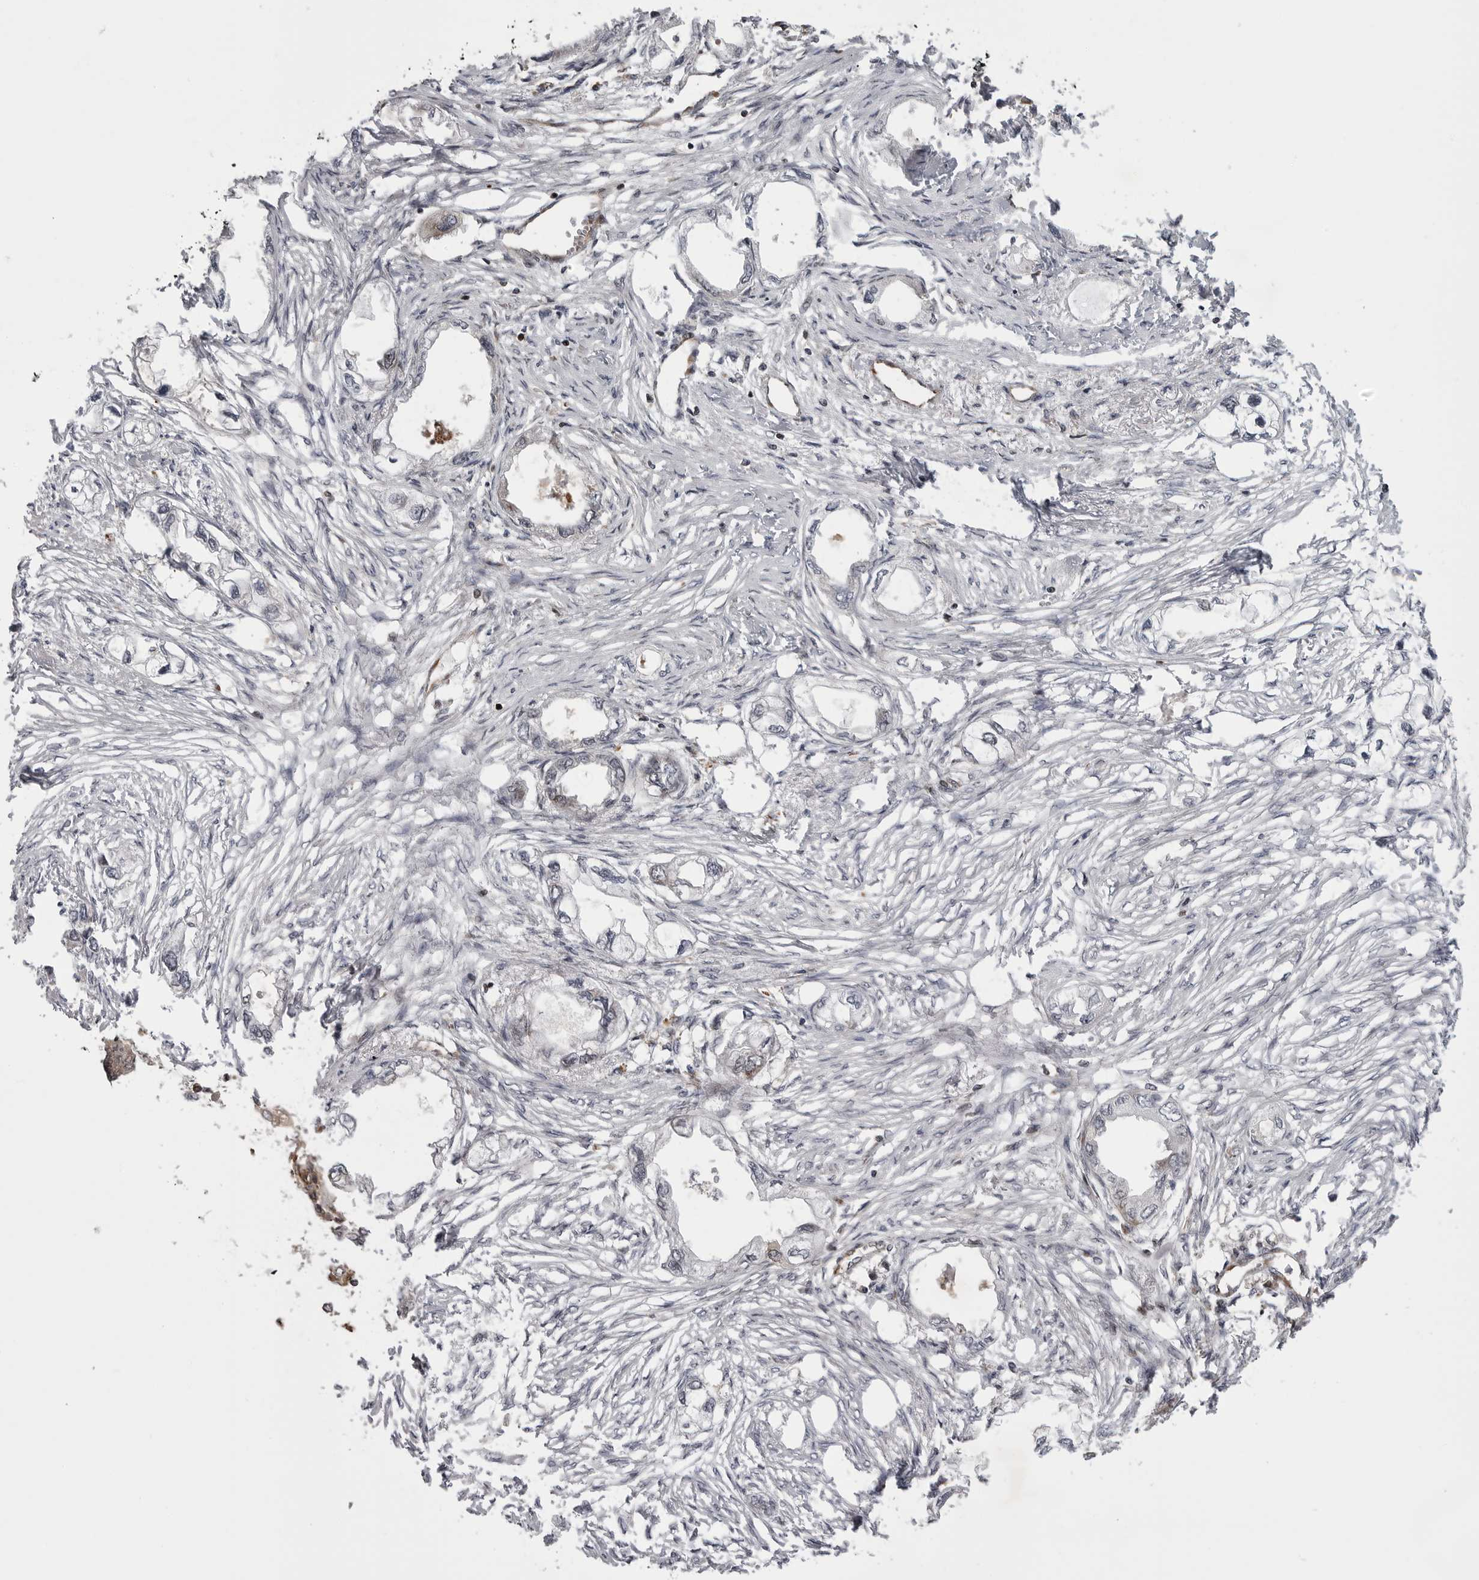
{"staining": {"intensity": "negative", "quantity": "none", "location": "none"}, "tissue": "endometrial cancer", "cell_type": "Tumor cells", "image_type": "cancer", "snomed": [{"axis": "morphology", "description": "Adenocarcinoma, NOS"}, {"axis": "morphology", "description": "Adenocarcinoma, metastatic, NOS"}, {"axis": "topography", "description": "Adipose tissue"}, {"axis": "topography", "description": "Endometrium"}], "caption": "Immunohistochemistry of endometrial metastatic adenocarcinoma exhibits no positivity in tumor cells. (DAB immunohistochemistry (IHC), high magnification).", "gene": "ABL1", "patient": {"sex": "female", "age": 67}}